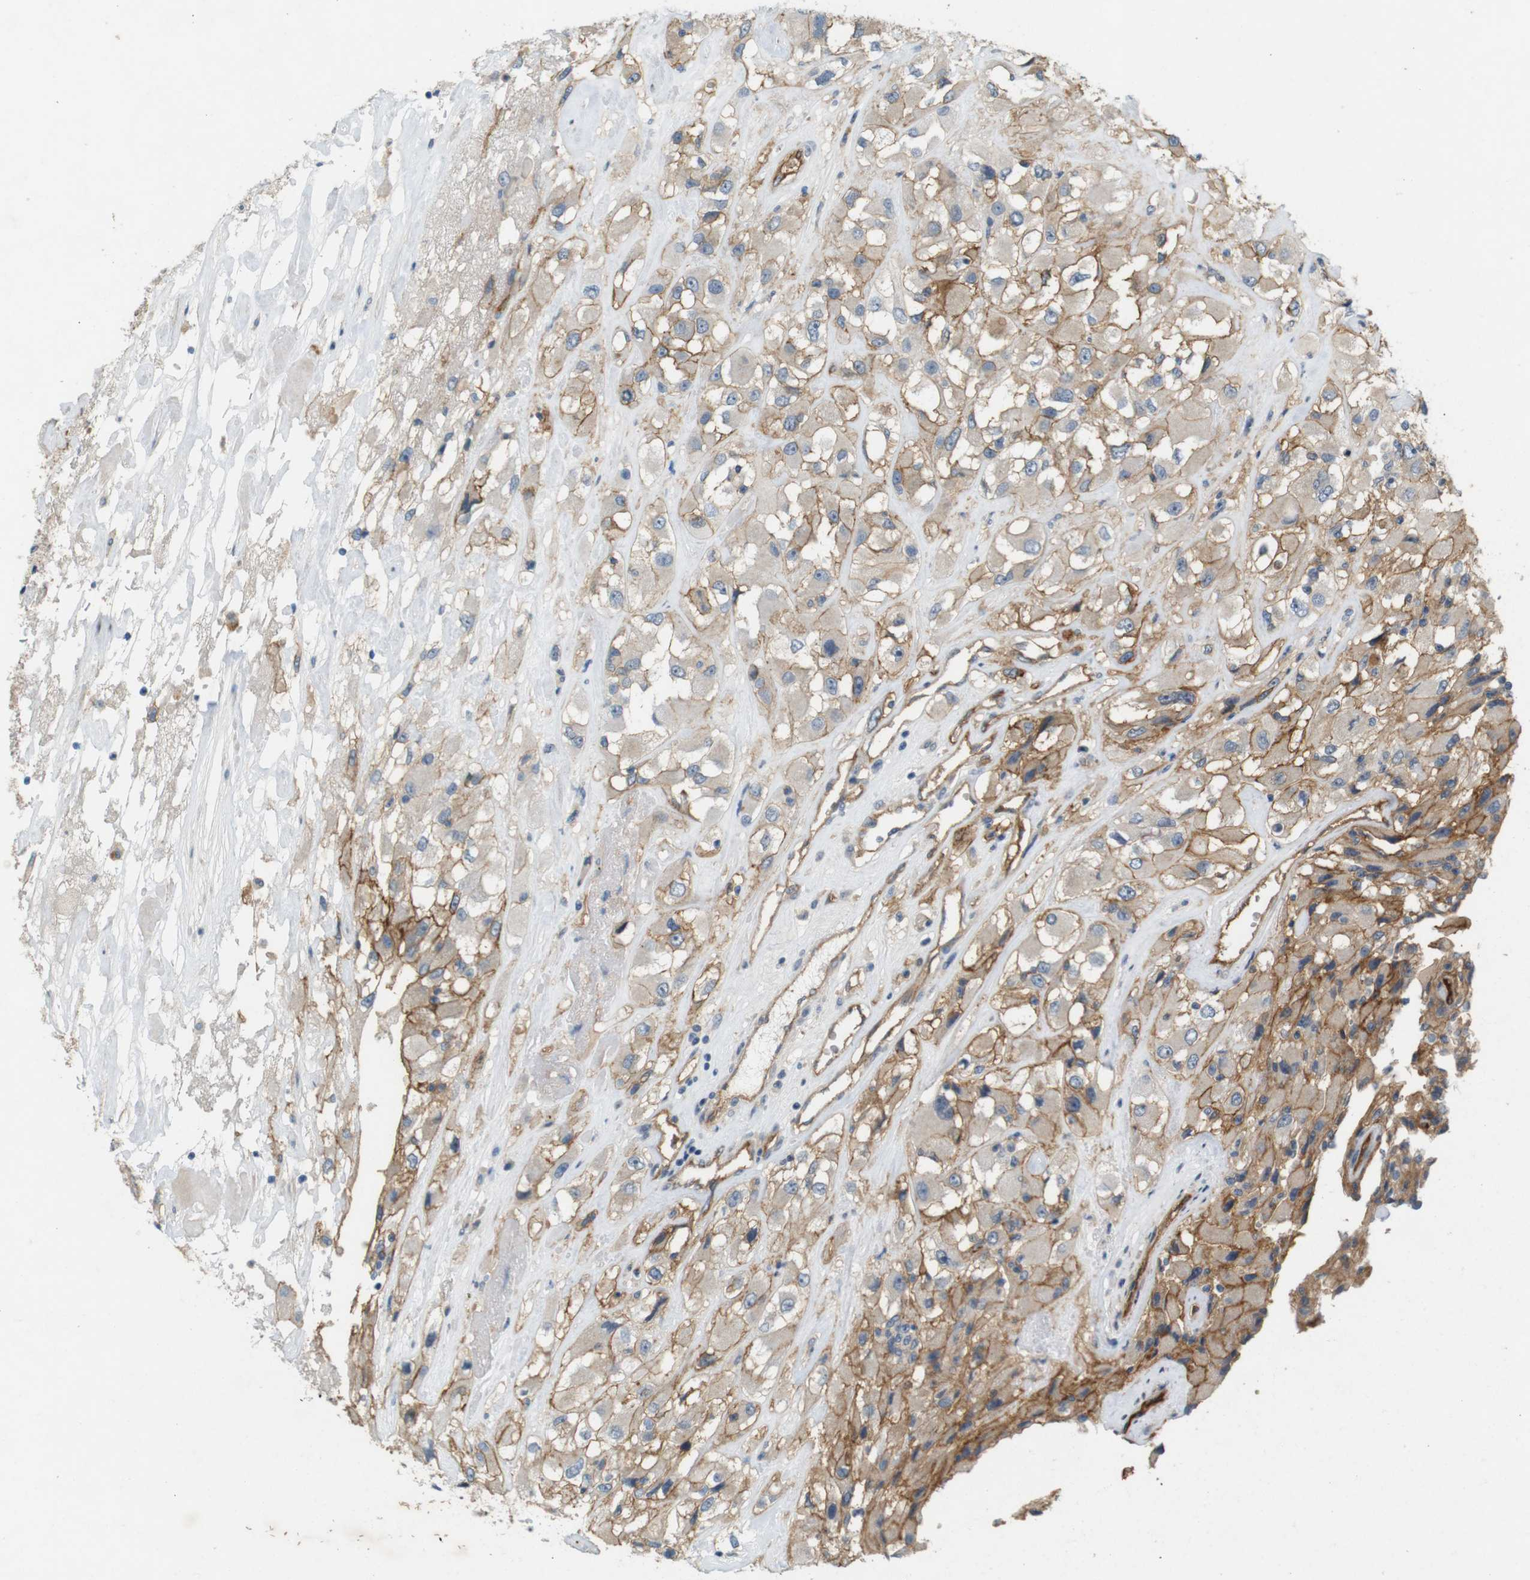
{"staining": {"intensity": "moderate", "quantity": ">75%", "location": "cytoplasmic/membranous"}, "tissue": "renal cancer", "cell_type": "Tumor cells", "image_type": "cancer", "snomed": [{"axis": "morphology", "description": "Adenocarcinoma, NOS"}, {"axis": "topography", "description": "Kidney"}], "caption": "Protein staining of renal cancer tissue exhibits moderate cytoplasmic/membranous staining in about >75% of tumor cells.", "gene": "PVR", "patient": {"sex": "female", "age": 52}}